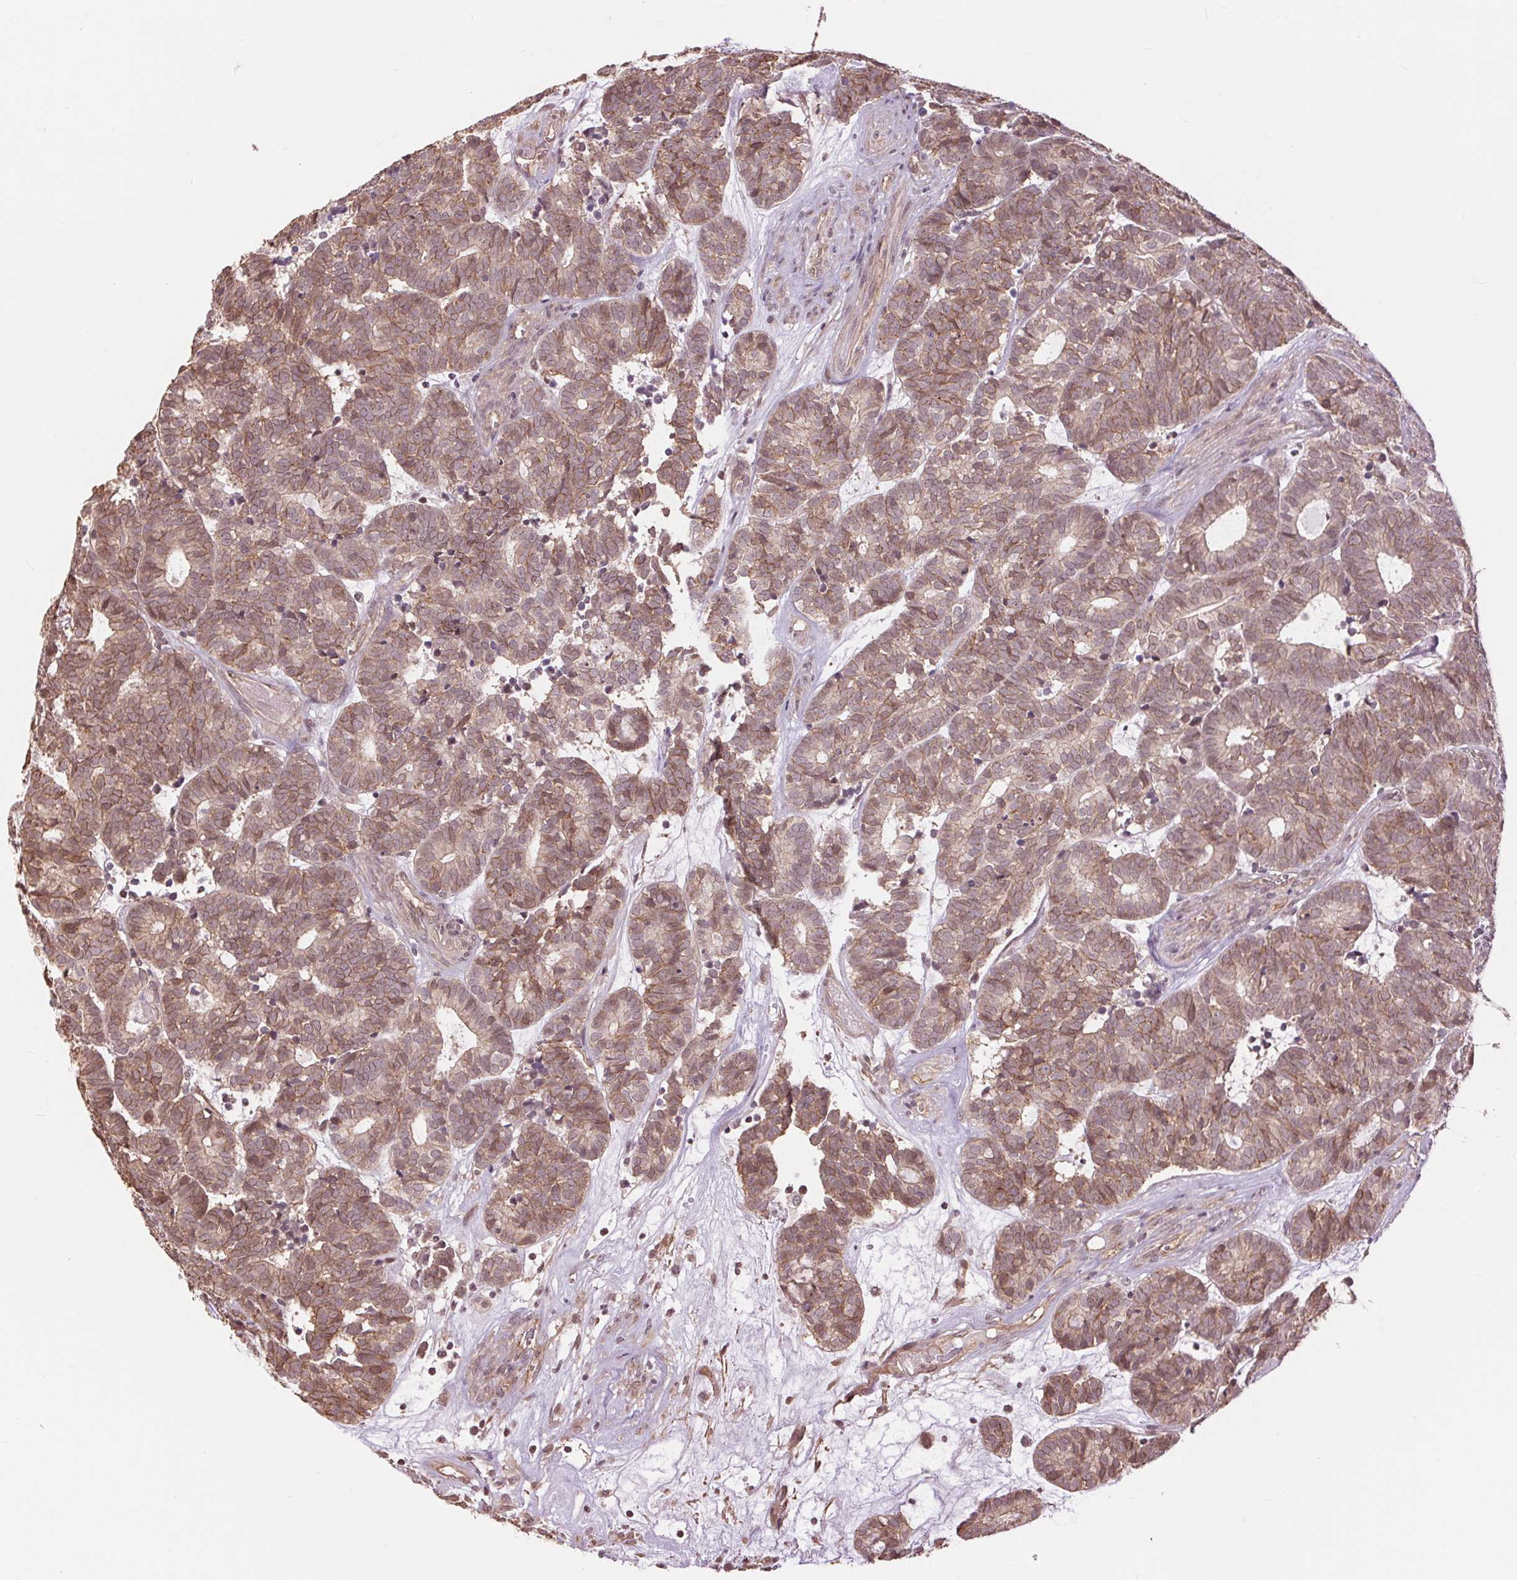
{"staining": {"intensity": "weak", "quantity": ">75%", "location": "cytoplasmic/membranous"}, "tissue": "head and neck cancer", "cell_type": "Tumor cells", "image_type": "cancer", "snomed": [{"axis": "morphology", "description": "Adenocarcinoma, NOS"}, {"axis": "topography", "description": "Head-Neck"}], "caption": "This is an image of IHC staining of adenocarcinoma (head and neck), which shows weak staining in the cytoplasmic/membranous of tumor cells.", "gene": "PALM", "patient": {"sex": "female", "age": 81}}